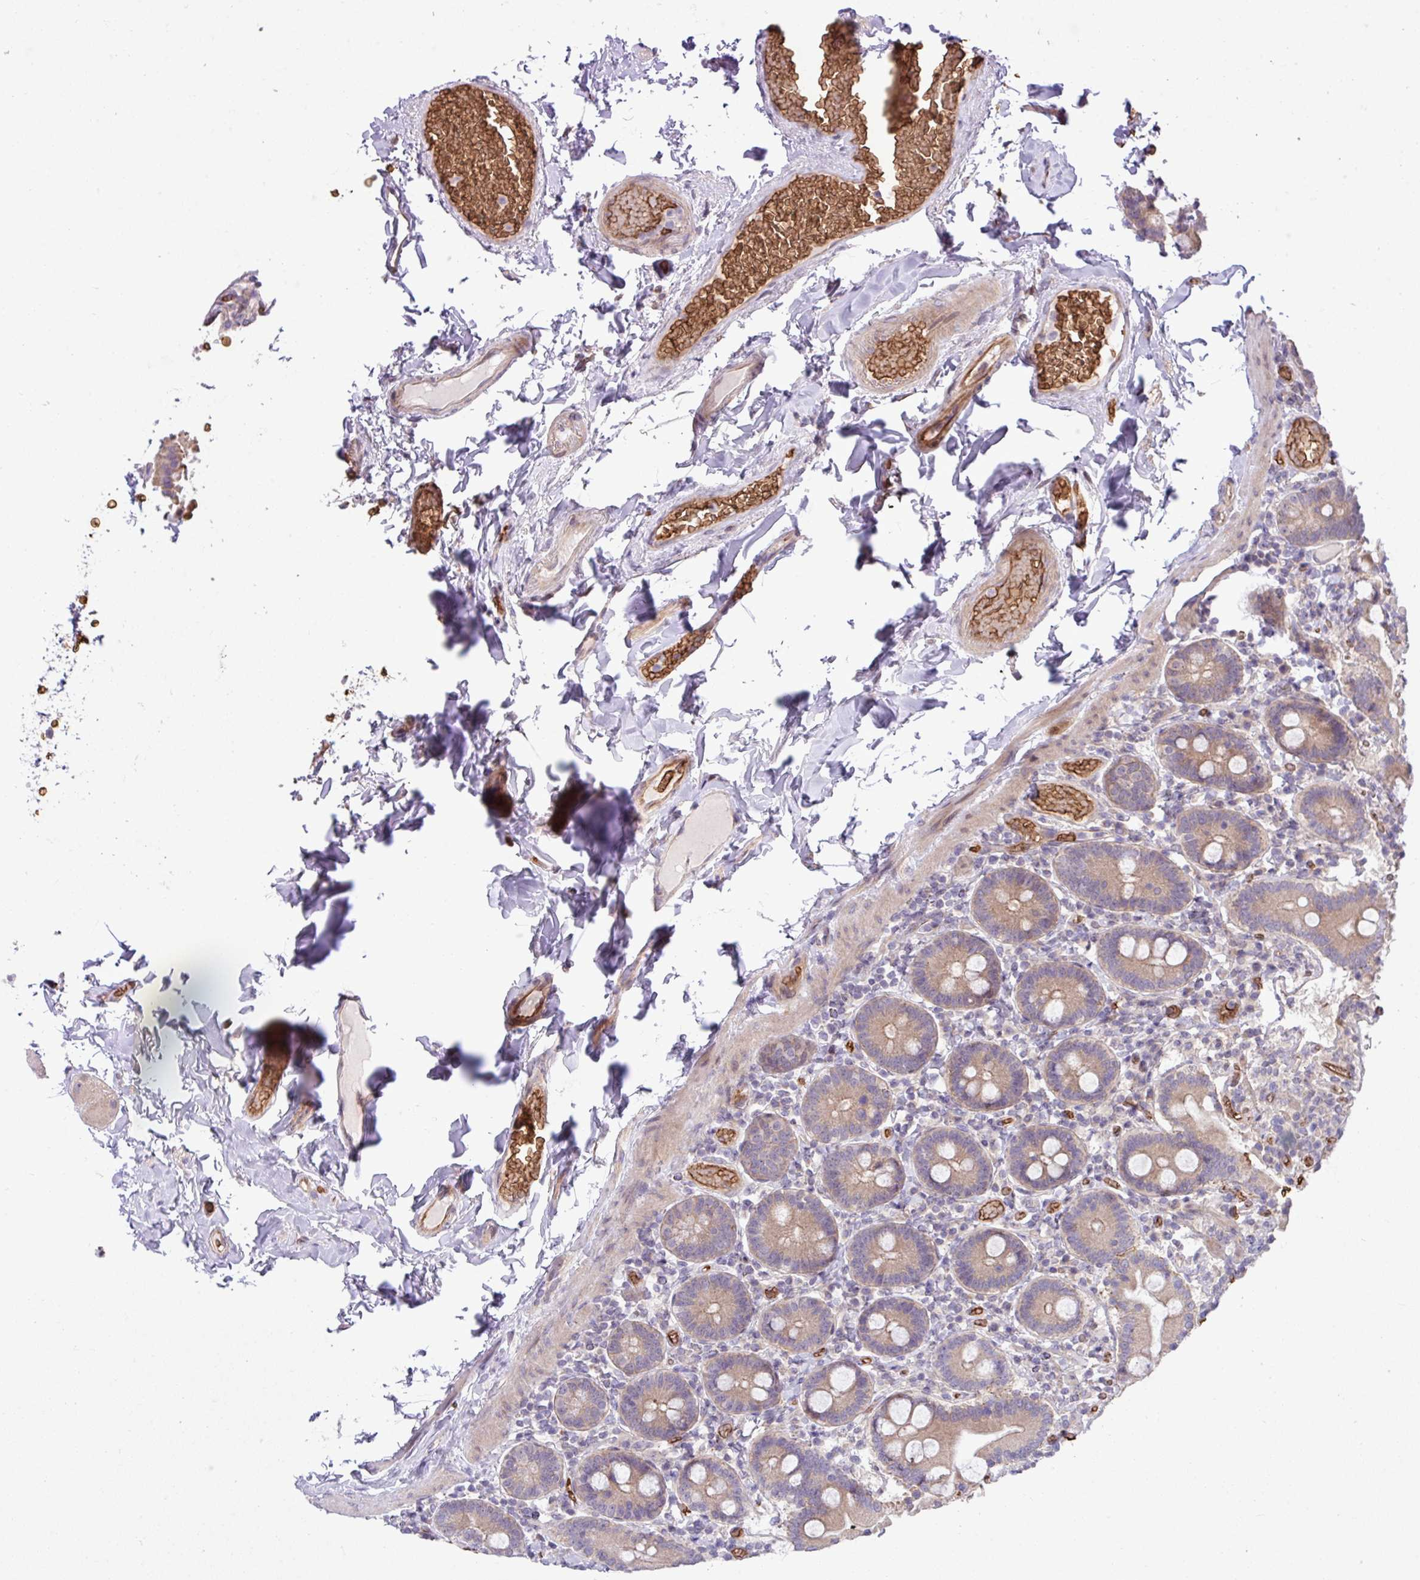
{"staining": {"intensity": "weak", "quantity": ">75%", "location": "cytoplasmic/membranous"}, "tissue": "duodenum", "cell_type": "Glandular cells", "image_type": "normal", "snomed": [{"axis": "morphology", "description": "Normal tissue, NOS"}, {"axis": "topography", "description": "Duodenum"}], "caption": "Human duodenum stained for a protein (brown) exhibits weak cytoplasmic/membranous positive positivity in approximately >75% of glandular cells.", "gene": "RAD21L1", "patient": {"sex": "male", "age": 55}}